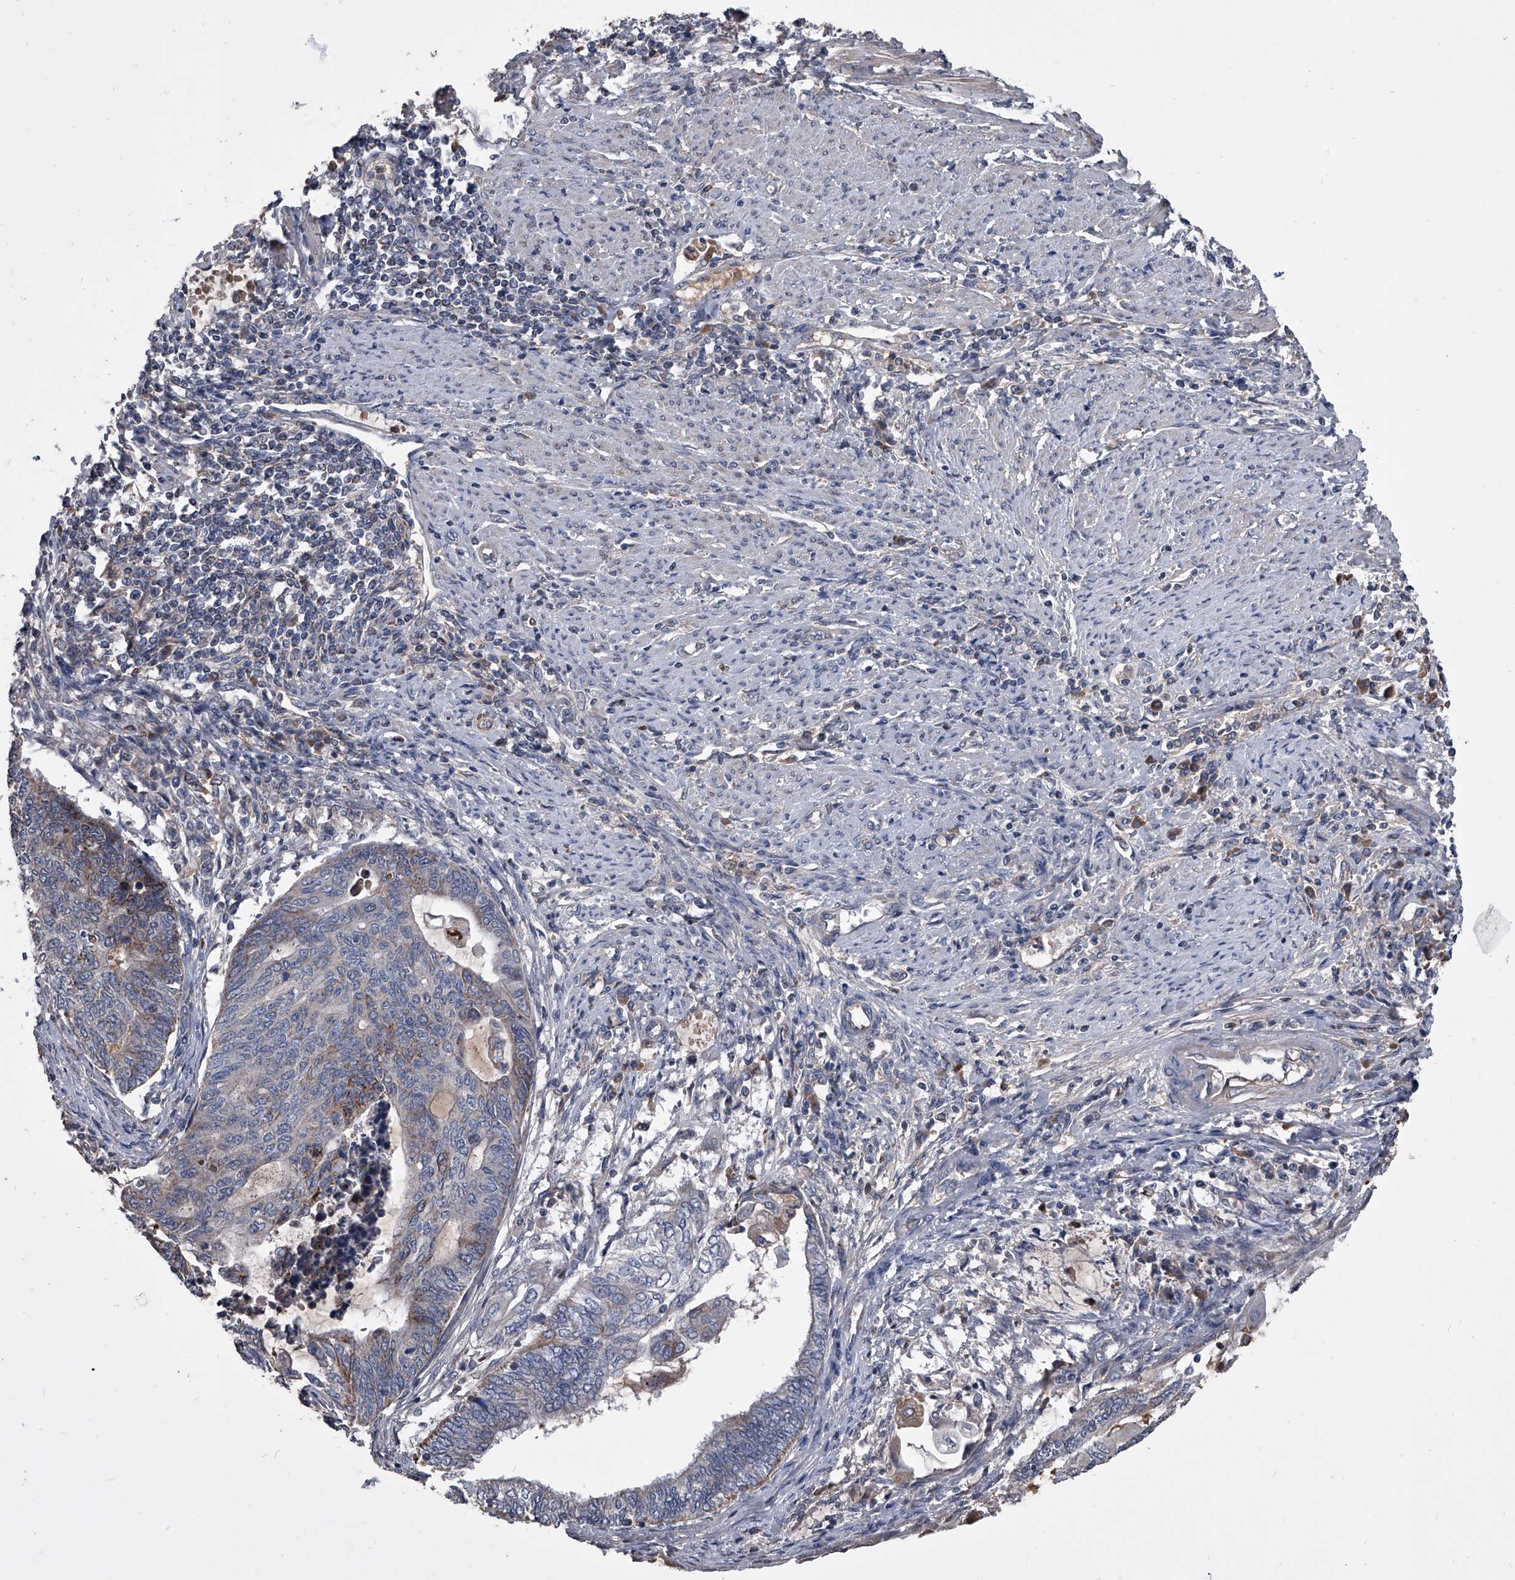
{"staining": {"intensity": "weak", "quantity": "<25%", "location": "cytoplasmic/membranous"}, "tissue": "endometrial cancer", "cell_type": "Tumor cells", "image_type": "cancer", "snomed": [{"axis": "morphology", "description": "Adenocarcinoma, NOS"}, {"axis": "topography", "description": "Uterus"}, {"axis": "topography", "description": "Endometrium"}], "caption": "Endometrial adenocarcinoma was stained to show a protein in brown. There is no significant positivity in tumor cells. (DAB (3,3'-diaminobenzidine) IHC, high magnification).", "gene": "NRP1", "patient": {"sex": "female", "age": 70}}